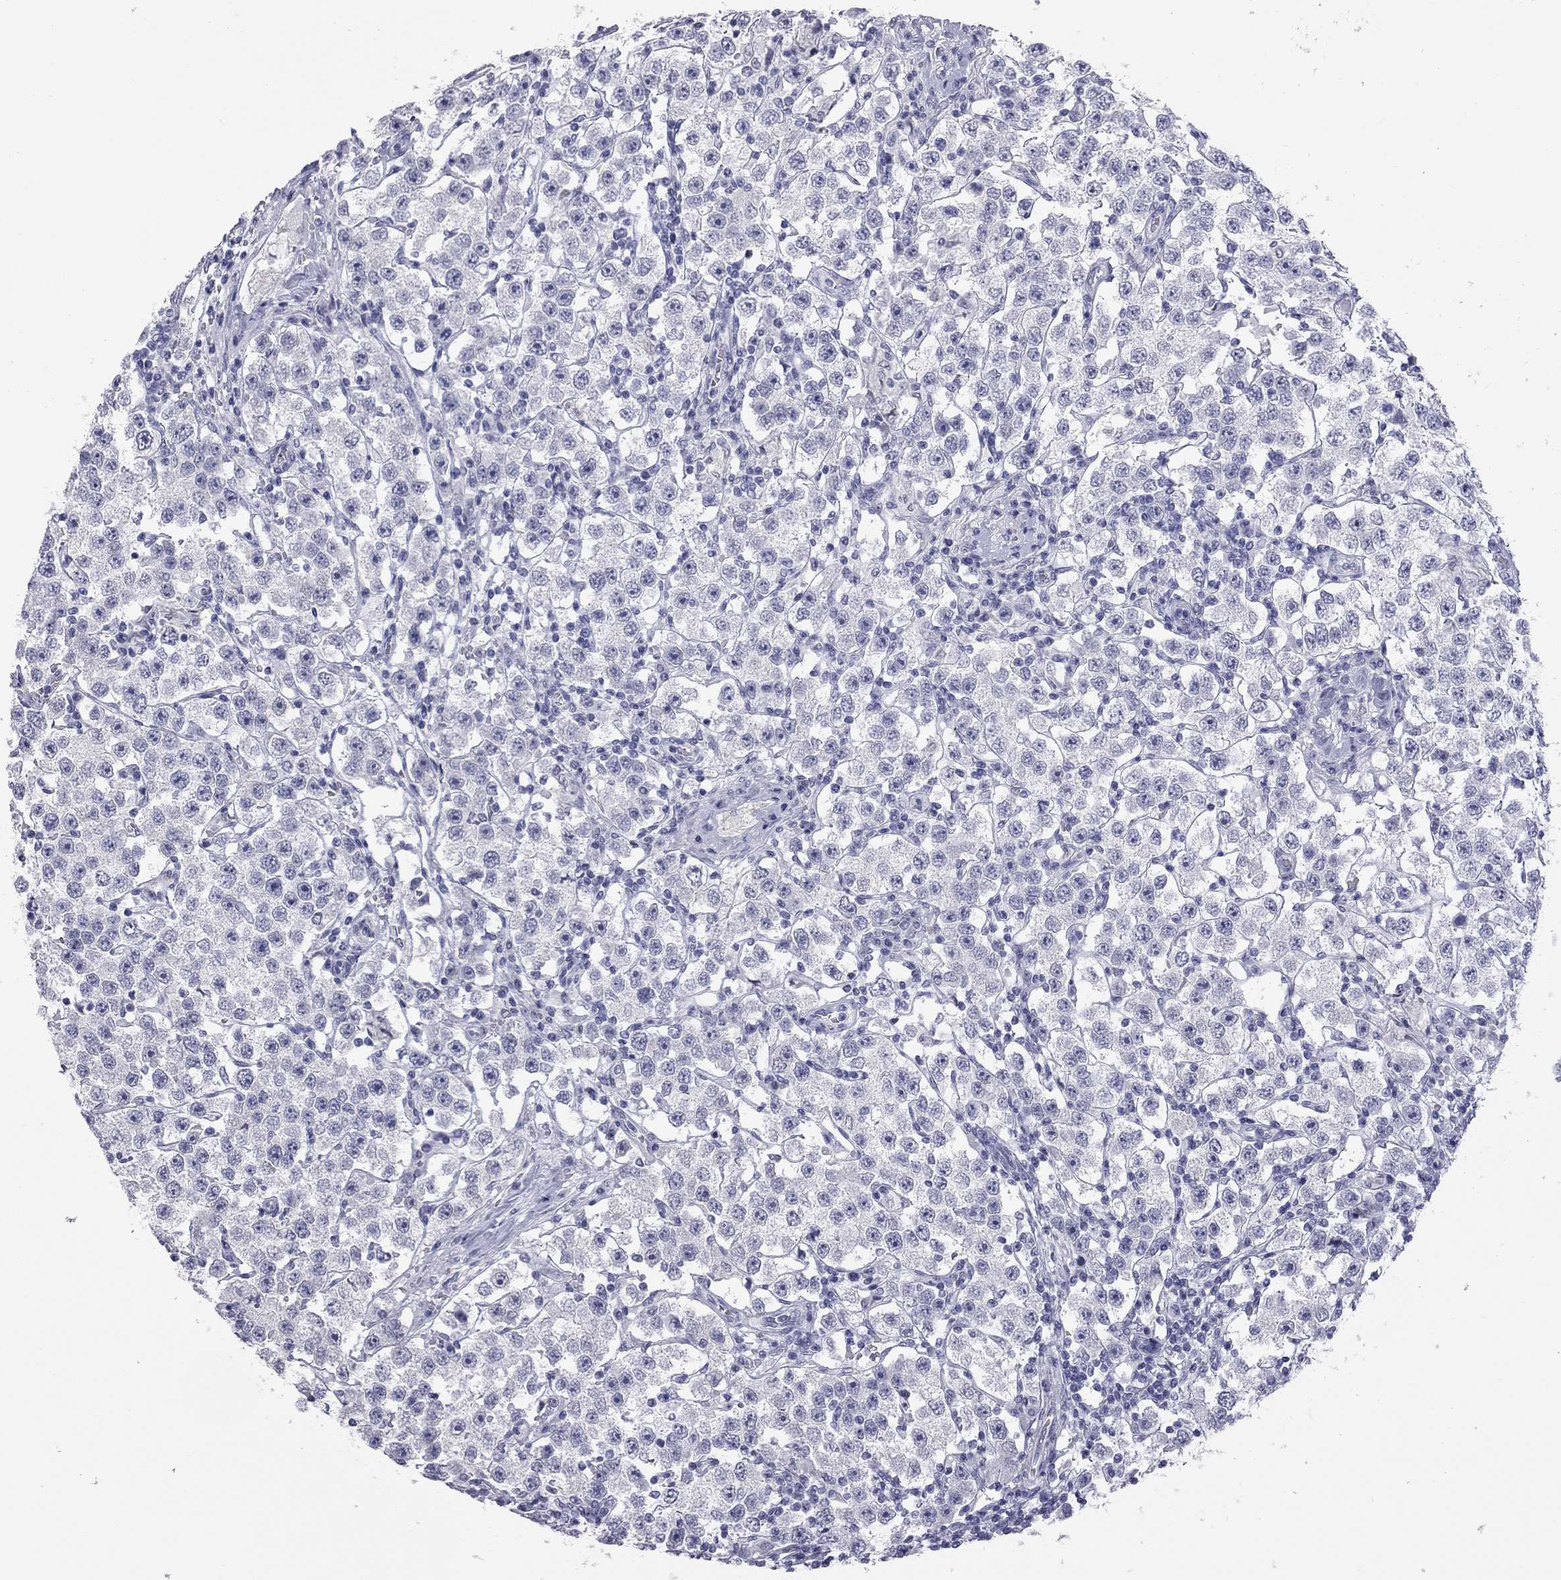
{"staining": {"intensity": "negative", "quantity": "none", "location": "none"}, "tissue": "testis cancer", "cell_type": "Tumor cells", "image_type": "cancer", "snomed": [{"axis": "morphology", "description": "Seminoma, NOS"}, {"axis": "topography", "description": "Testis"}], "caption": "Seminoma (testis) was stained to show a protein in brown. There is no significant expression in tumor cells.", "gene": "AK8", "patient": {"sex": "male", "age": 37}}